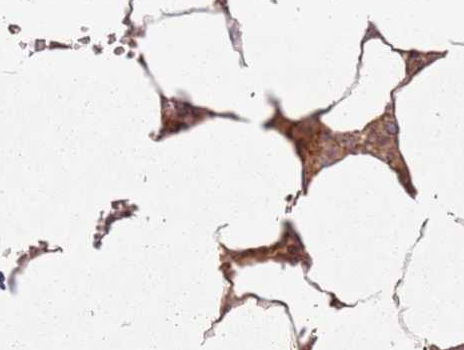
{"staining": {"intensity": "moderate", "quantity": "25%-75%", "location": "cytoplasmic/membranous"}, "tissue": "bone marrow", "cell_type": "Hematopoietic cells", "image_type": "normal", "snomed": [{"axis": "morphology", "description": "Normal tissue, NOS"}, {"axis": "topography", "description": "Bone marrow"}], "caption": "Protein positivity by immunohistochemistry exhibits moderate cytoplasmic/membranous staining in approximately 25%-75% of hematopoietic cells in benign bone marrow. (DAB (3,3'-diaminobenzidine) = brown stain, brightfield microscopy at high magnification).", "gene": "ZNF776", "patient": {"sex": "male", "age": 70}}